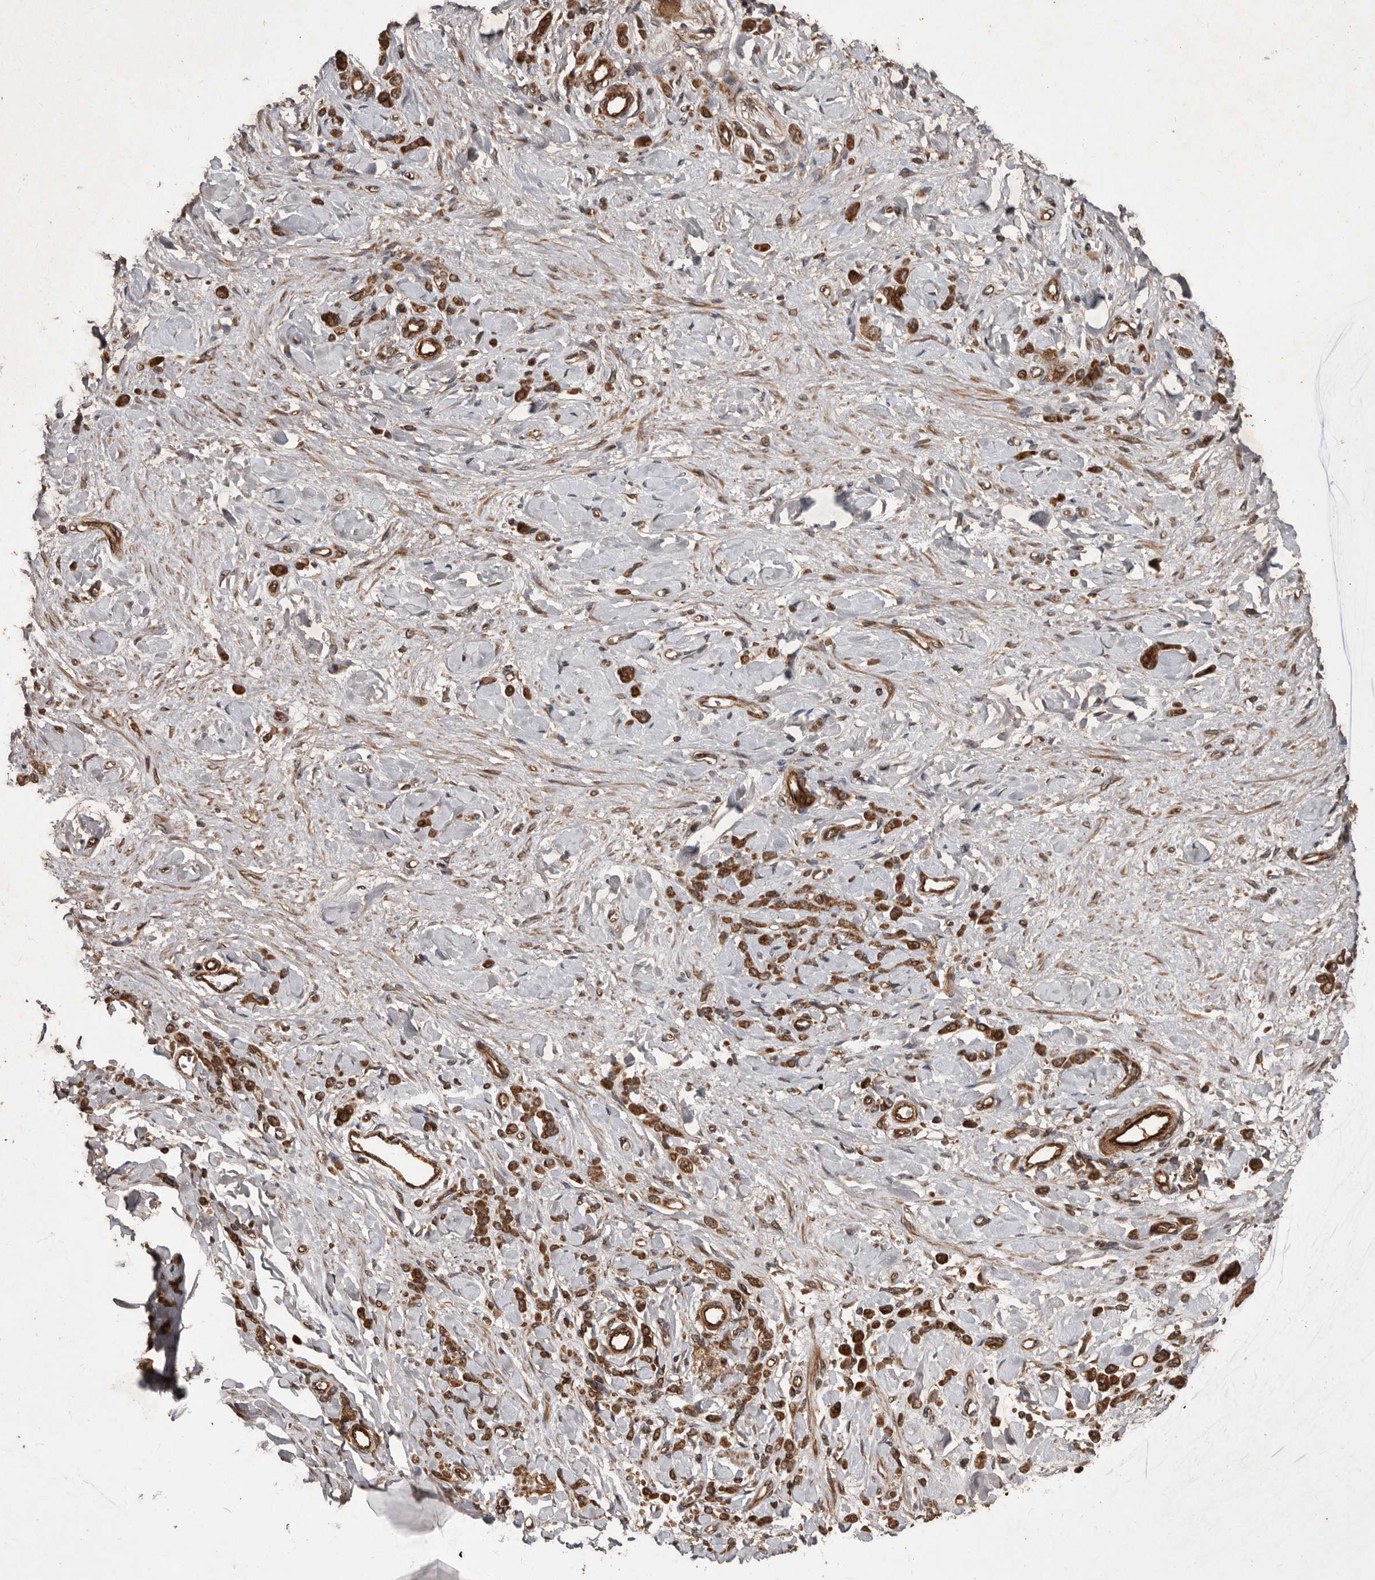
{"staining": {"intensity": "moderate", "quantity": ">75%", "location": "cytoplasmic/membranous"}, "tissue": "stomach cancer", "cell_type": "Tumor cells", "image_type": "cancer", "snomed": [{"axis": "morphology", "description": "Normal tissue, NOS"}, {"axis": "morphology", "description": "Adenocarcinoma, NOS"}, {"axis": "topography", "description": "Stomach"}], "caption": "A high-resolution micrograph shows immunohistochemistry (IHC) staining of adenocarcinoma (stomach), which exhibits moderate cytoplasmic/membranous expression in approximately >75% of tumor cells. Using DAB (3,3'-diaminobenzidine) (brown) and hematoxylin (blue) stains, captured at high magnification using brightfield microscopy.", "gene": "STK36", "patient": {"sex": "male", "age": 82}}